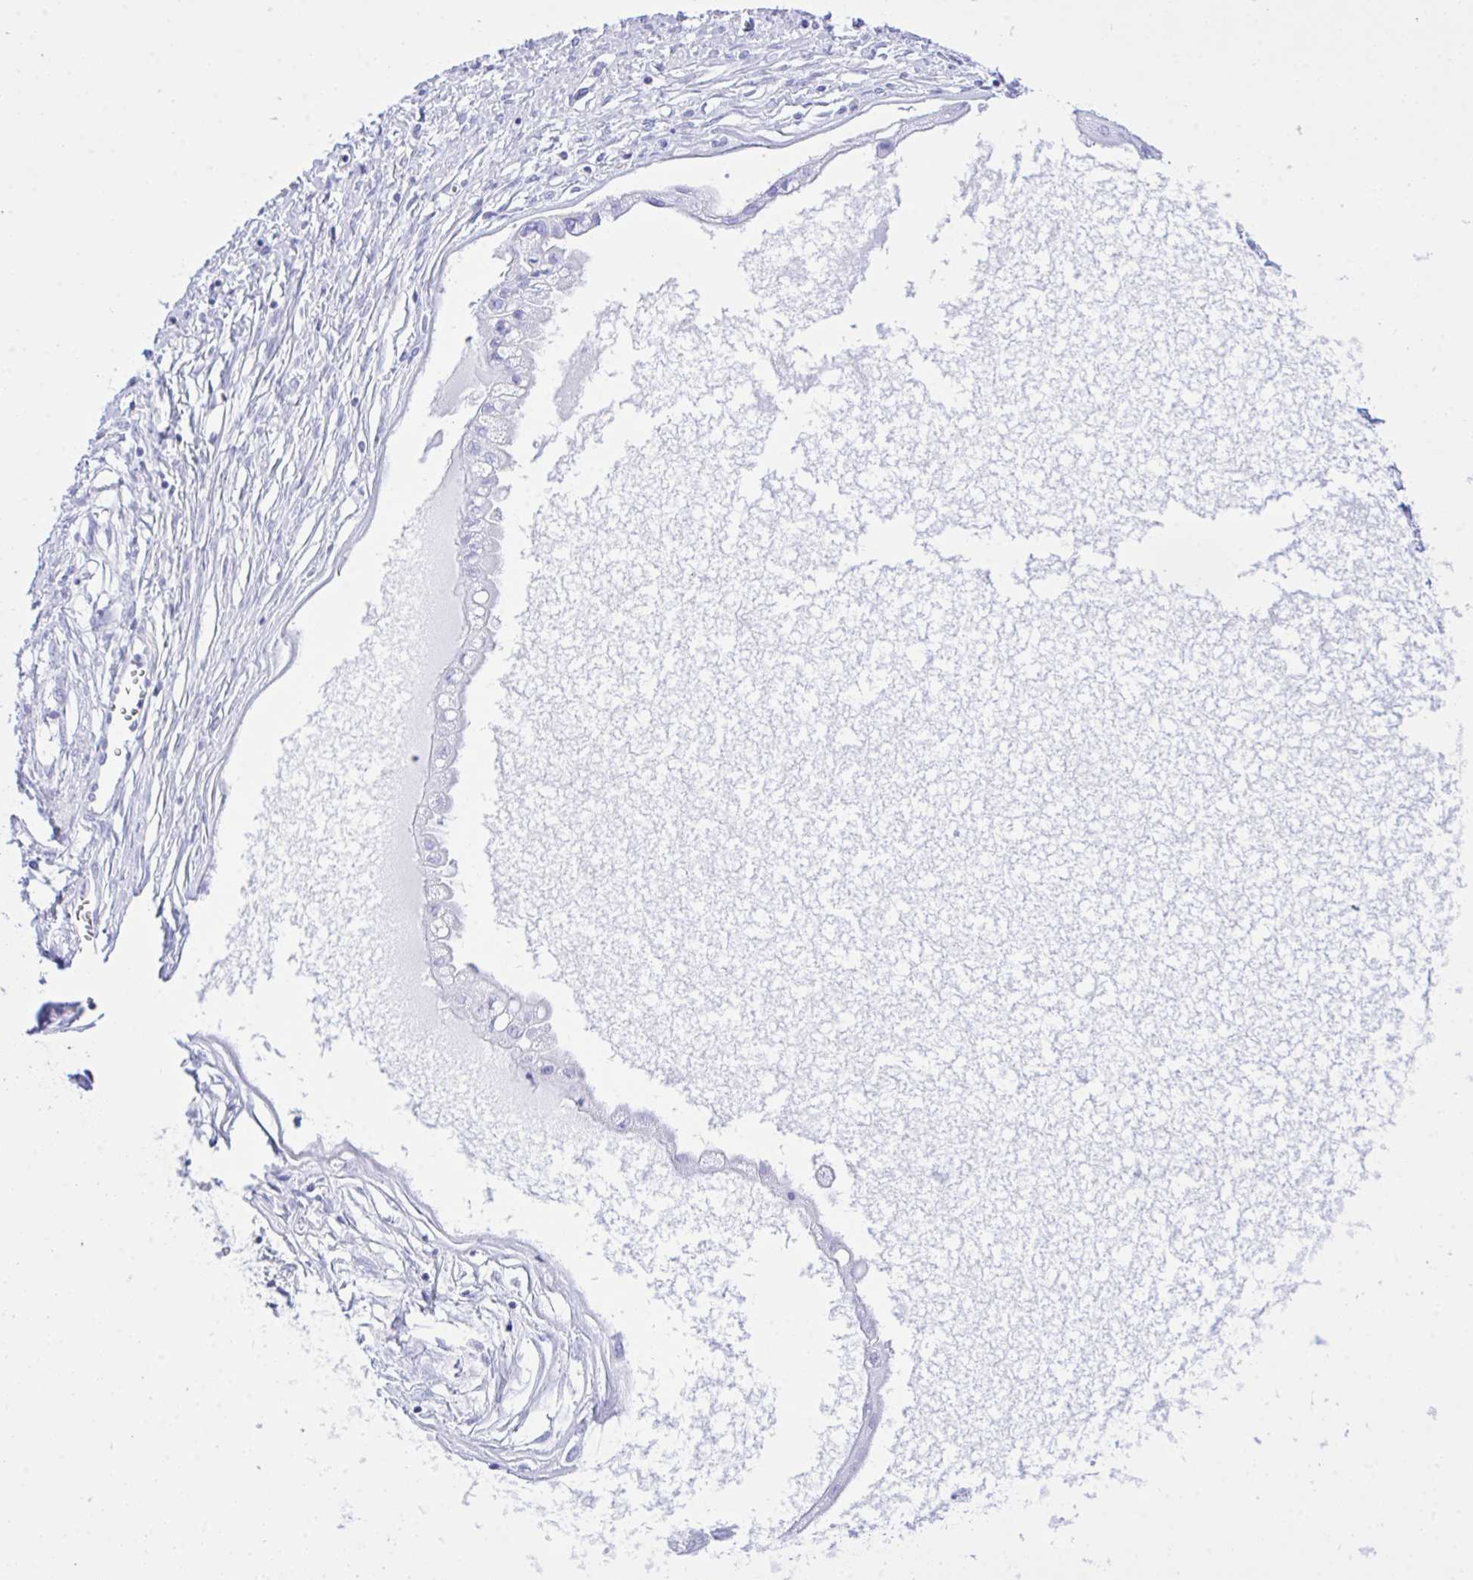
{"staining": {"intensity": "negative", "quantity": "none", "location": "none"}, "tissue": "ovarian cancer", "cell_type": "Tumor cells", "image_type": "cancer", "snomed": [{"axis": "morphology", "description": "Cystadenocarcinoma, mucinous, NOS"}, {"axis": "topography", "description": "Ovary"}], "caption": "Tumor cells are negative for brown protein staining in ovarian cancer (mucinous cystadenocarcinoma).", "gene": "SELENOV", "patient": {"sex": "female", "age": 34}}